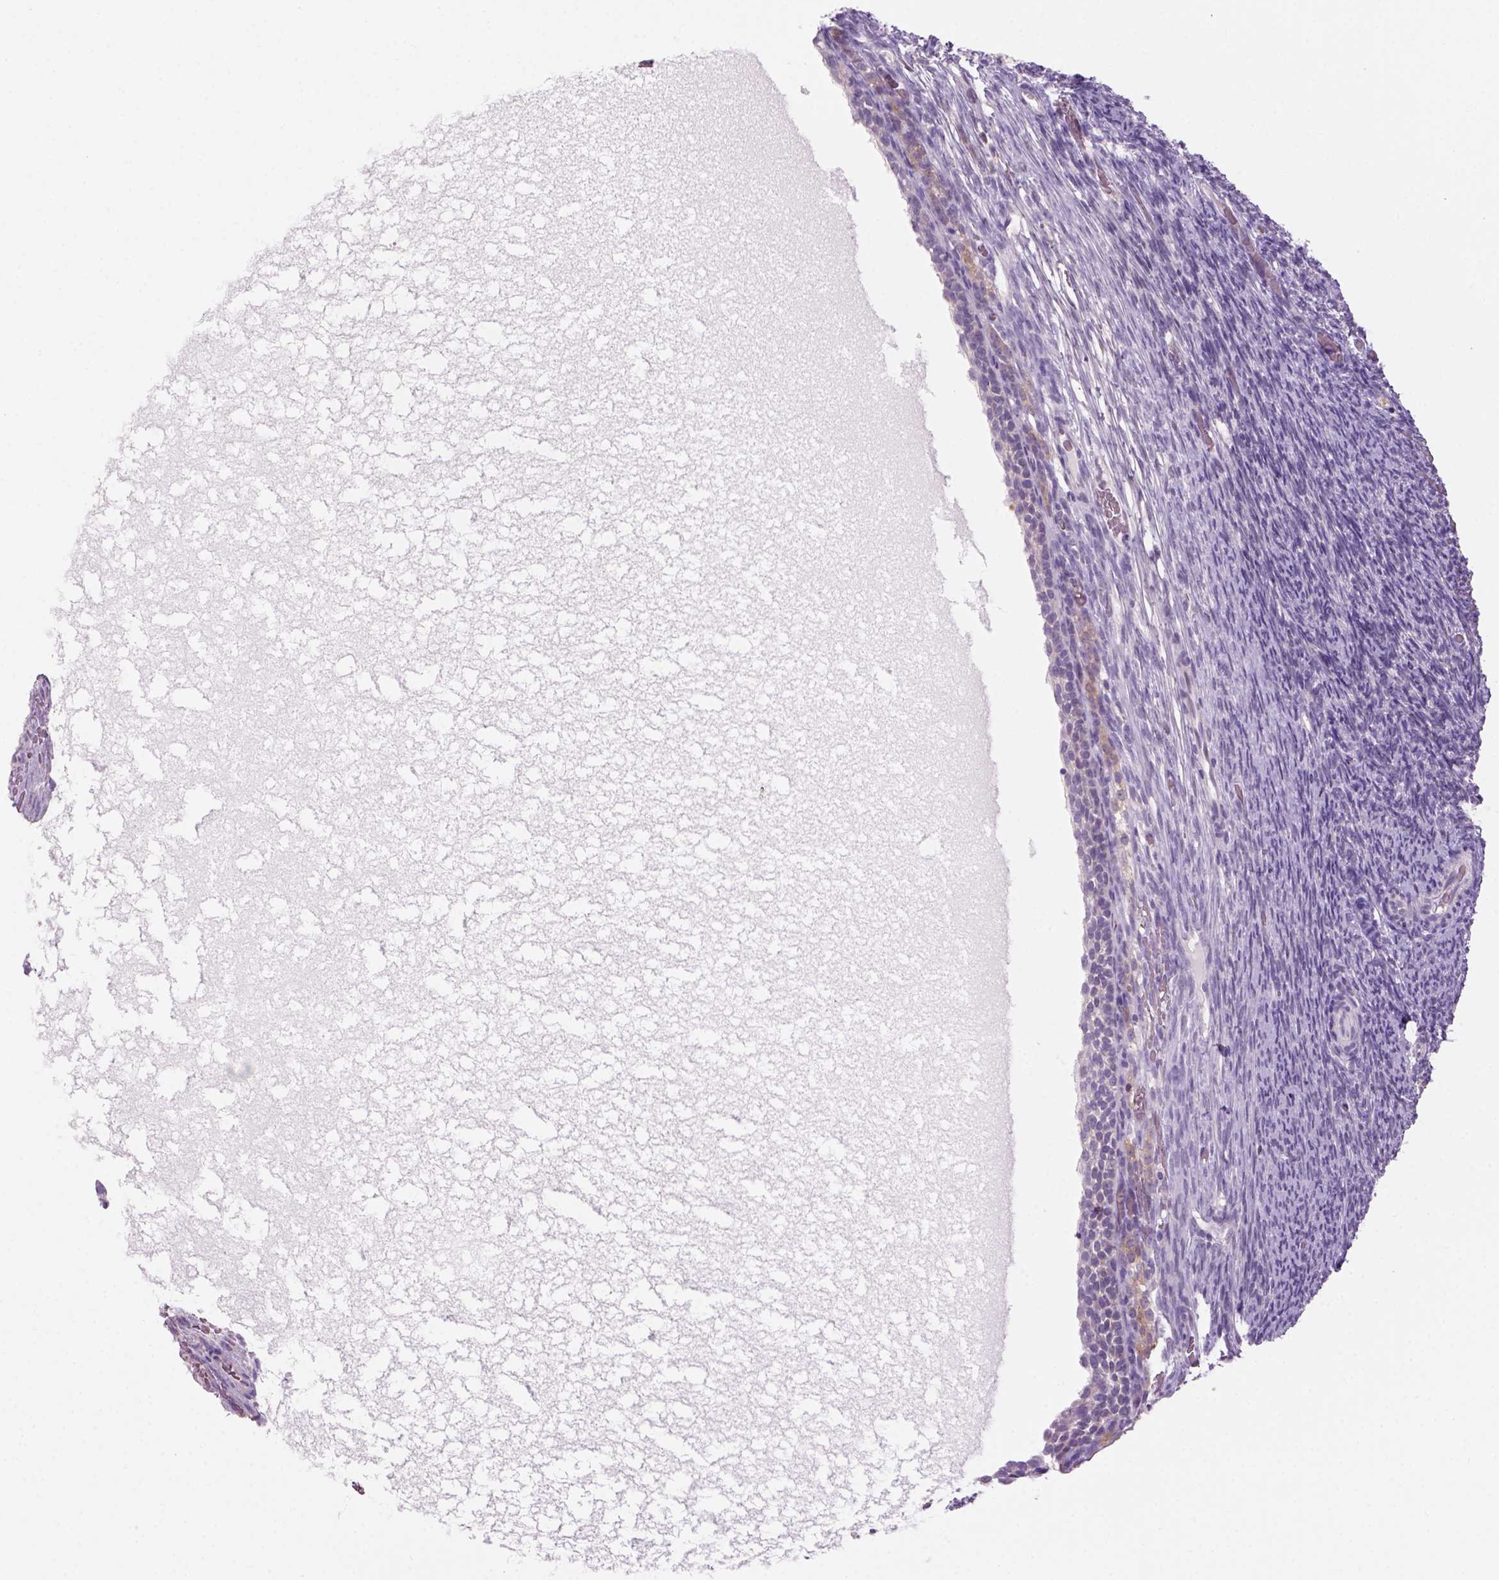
{"staining": {"intensity": "moderate", "quantity": "<25%", "location": "cytoplasmic/membranous"}, "tissue": "ovary", "cell_type": "Follicle cells", "image_type": "normal", "snomed": [{"axis": "morphology", "description": "Normal tissue, NOS"}, {"axis": "topography", "description": "Ovary"}], "caption": "Follicle cells demonstrate moderate cytoplasmic/membranous positivity in about <25% of cells in unremarkable ovary. (brown staining indicates protein expression, while blue staining denotes nuclei).", "gene": "GOT1", "patient": {"sex": "female", "age": 34}}